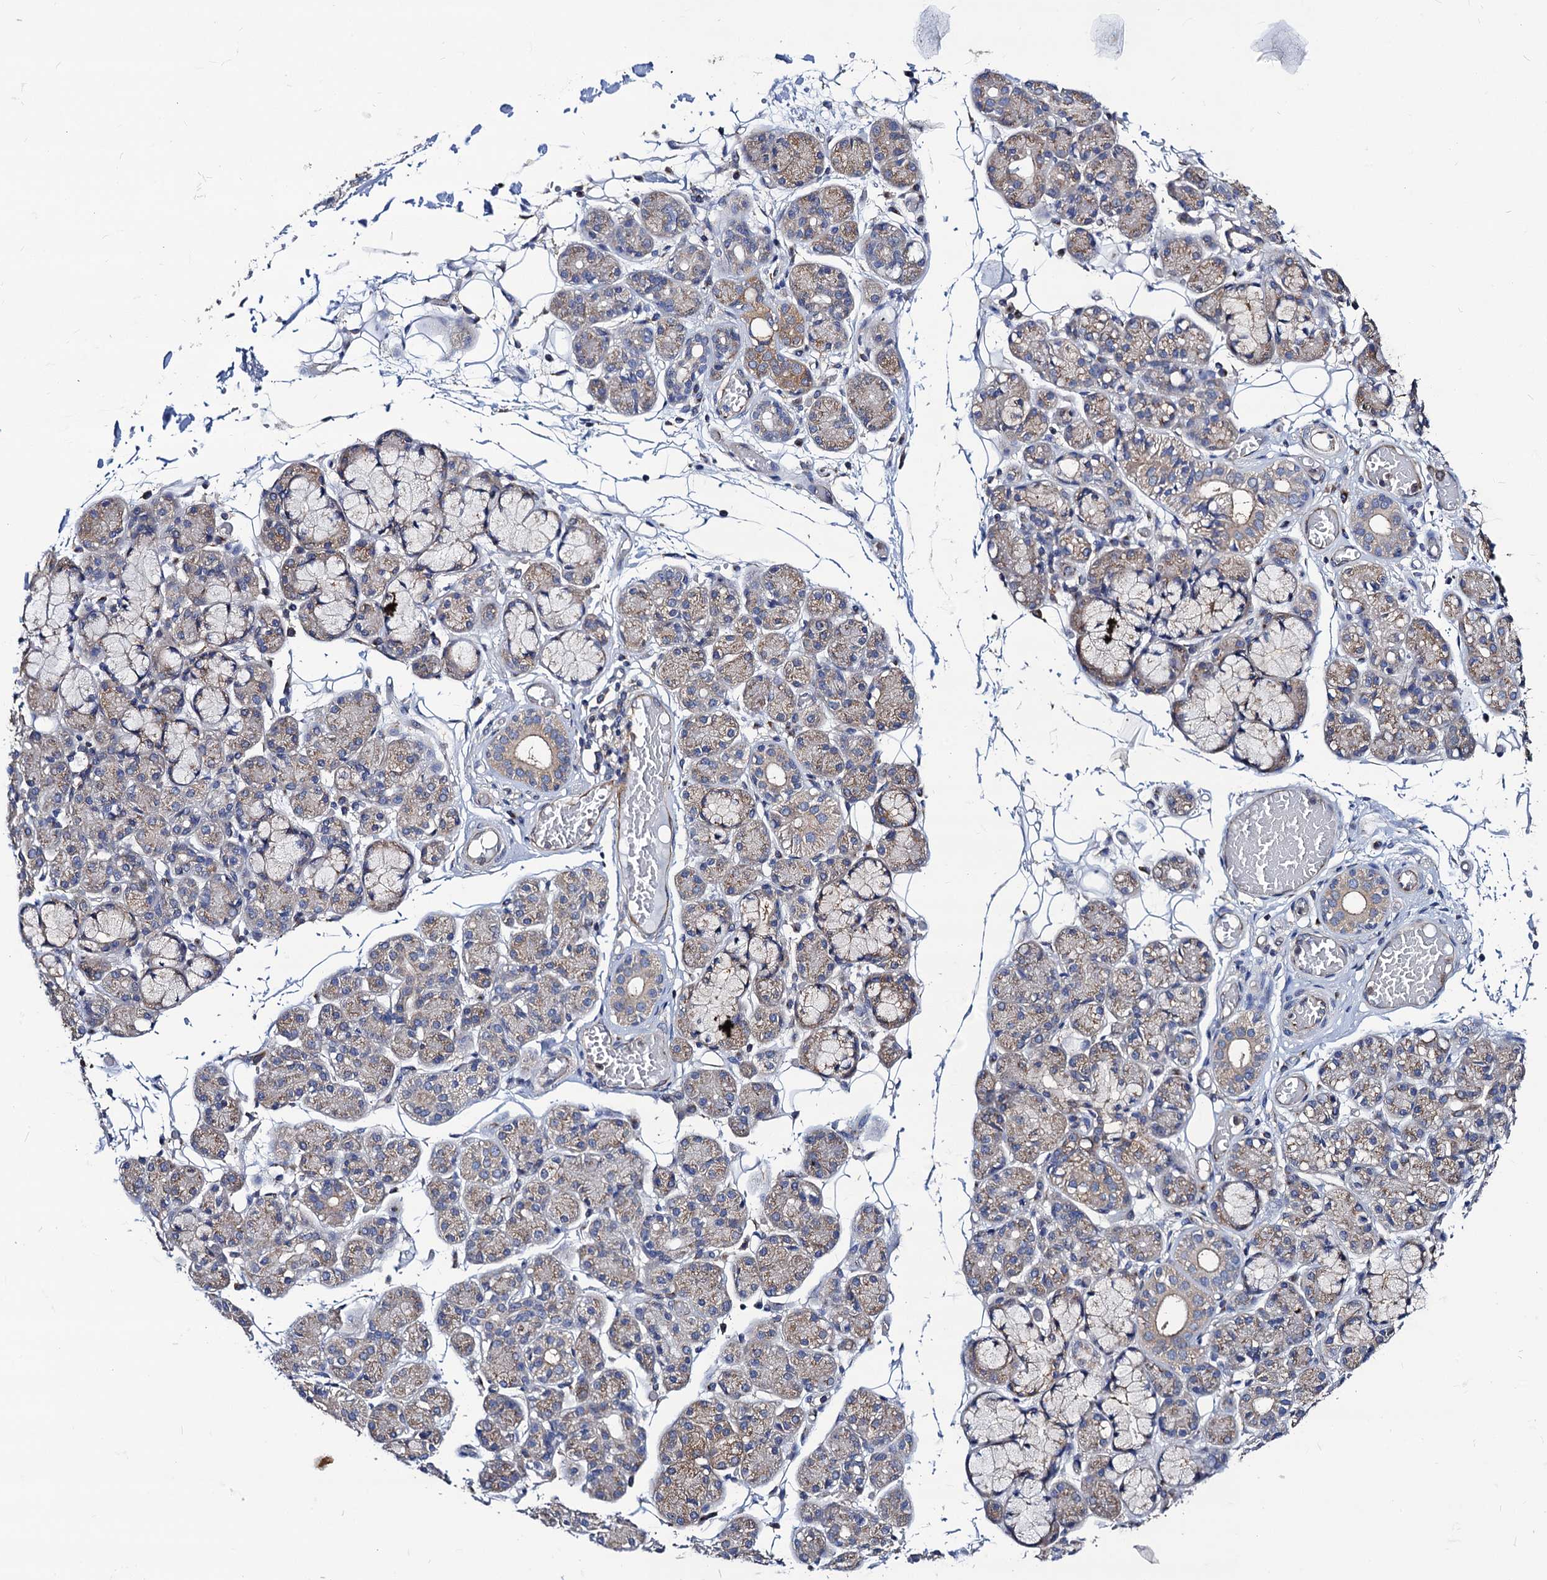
{"staining": {"intensity": "moderate", "quantity": "<25%", "location": "cytoplasmic/membranous"}, "tissue": "salivary gland", "cell_type": "Glandular cells", "image_type": "normal", "snomed": [{"axis": "morphology", "description": "Normal tissue, NOS"}, {"axis": "topography", "description": "Salivary gland"}], "caption": "This histopathology image reveals unremarkable salivary gland stained with immunohistochemistry (IHC) to label a protein in brown. The cytoplasmic/membranous of glandular cells show moderate positivity for the protein. Nuclei are counter-stained blue.", "gene": "DYDC1", "patient": {"sex": "male", "age": 63}}